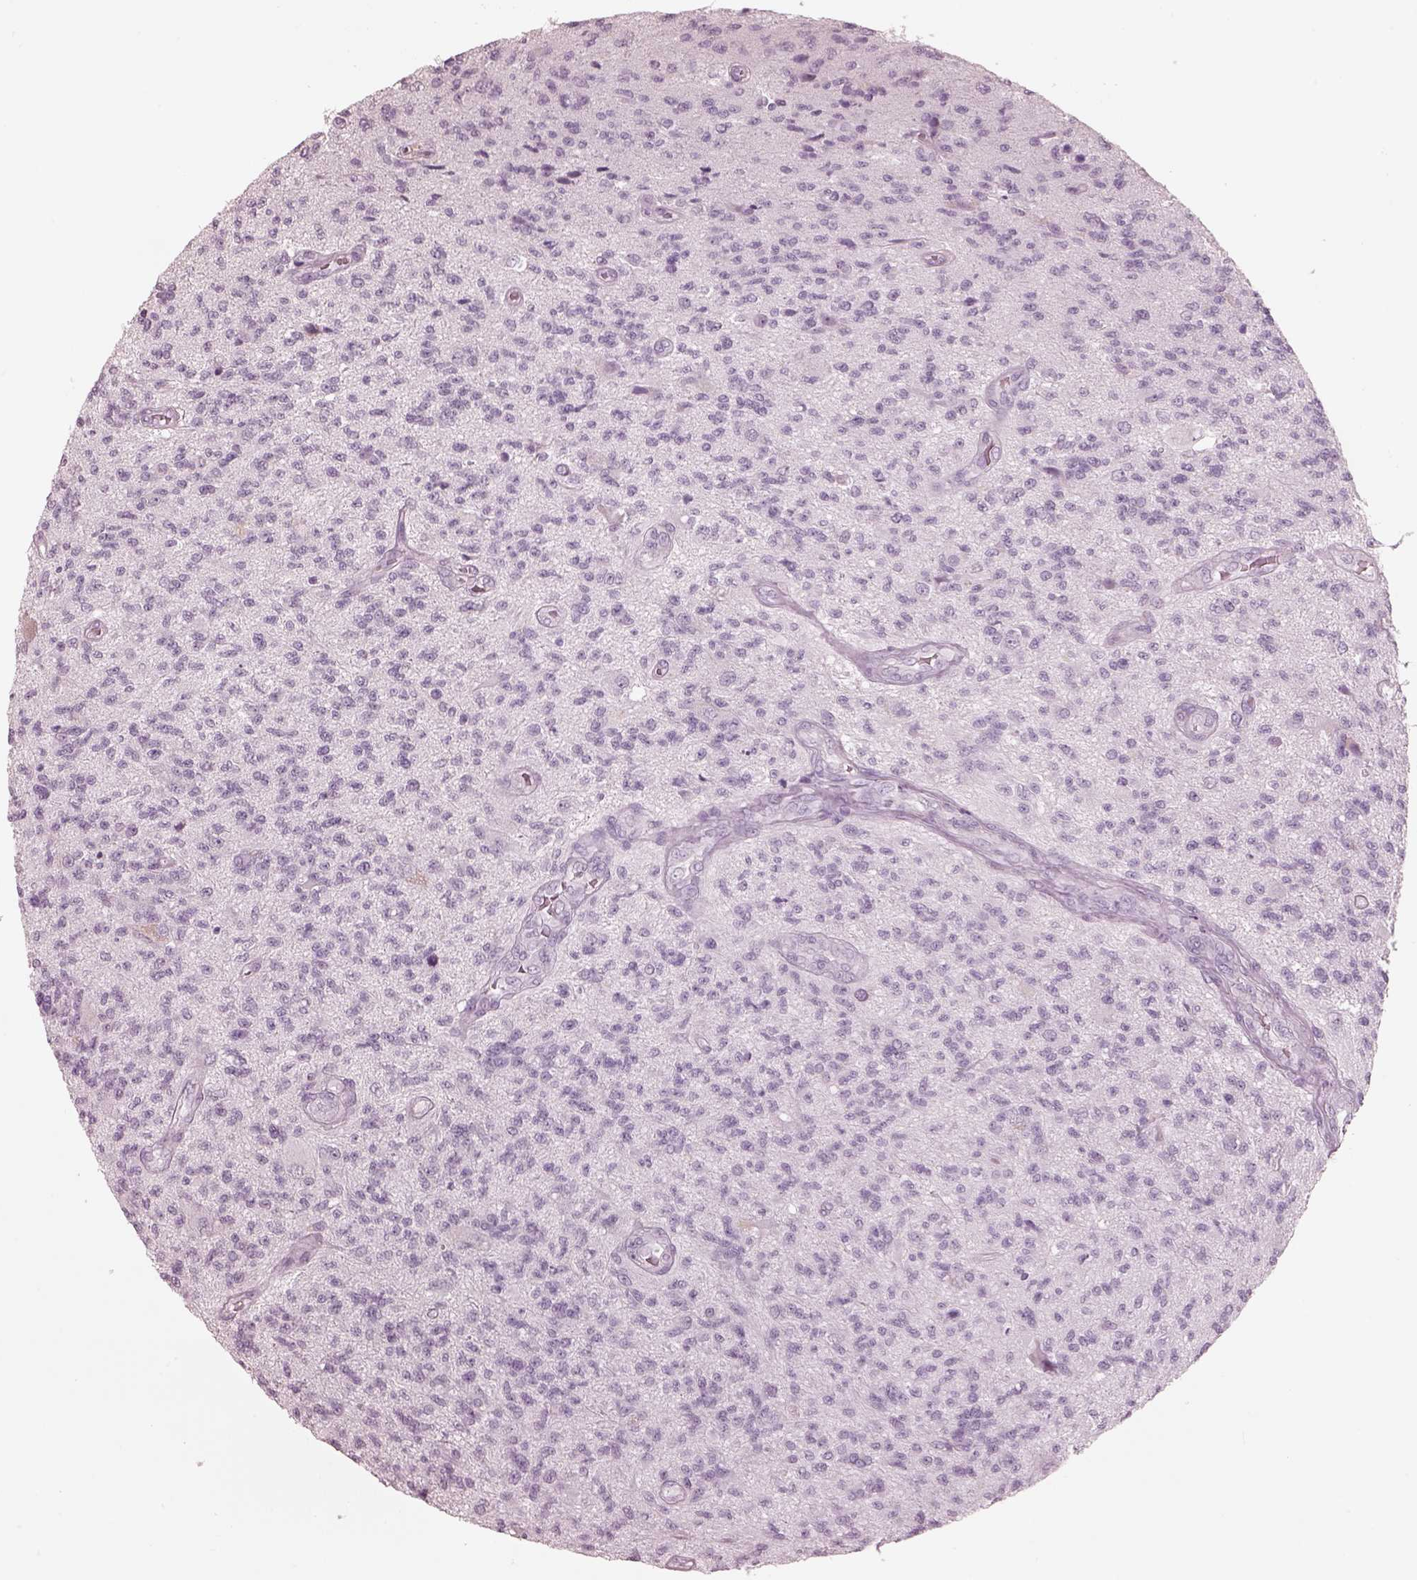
{"staining": {"intensity": "negative", "quantity": "none", "location": "none"}, "tissue": "glioma", "cell_type": "Tumor cells", "image_type": "cancer", "snomed": [{"axis": "morphology", "description": "Glioma, malignant, High grade"}, {"axis": "topography", "description": "Brain"}], "caption": "This is a micrograph of IHC staining of malignant high-grade glioma, which shows no expression in tumor cells. (Stains: DAB immunohistochemistry with hematoxylin counter stain, Microscopy: brightfield microscopy at high magnification).", "gene": "KRTAP24-1", "patient": {"sex": "male", "age": 56}}